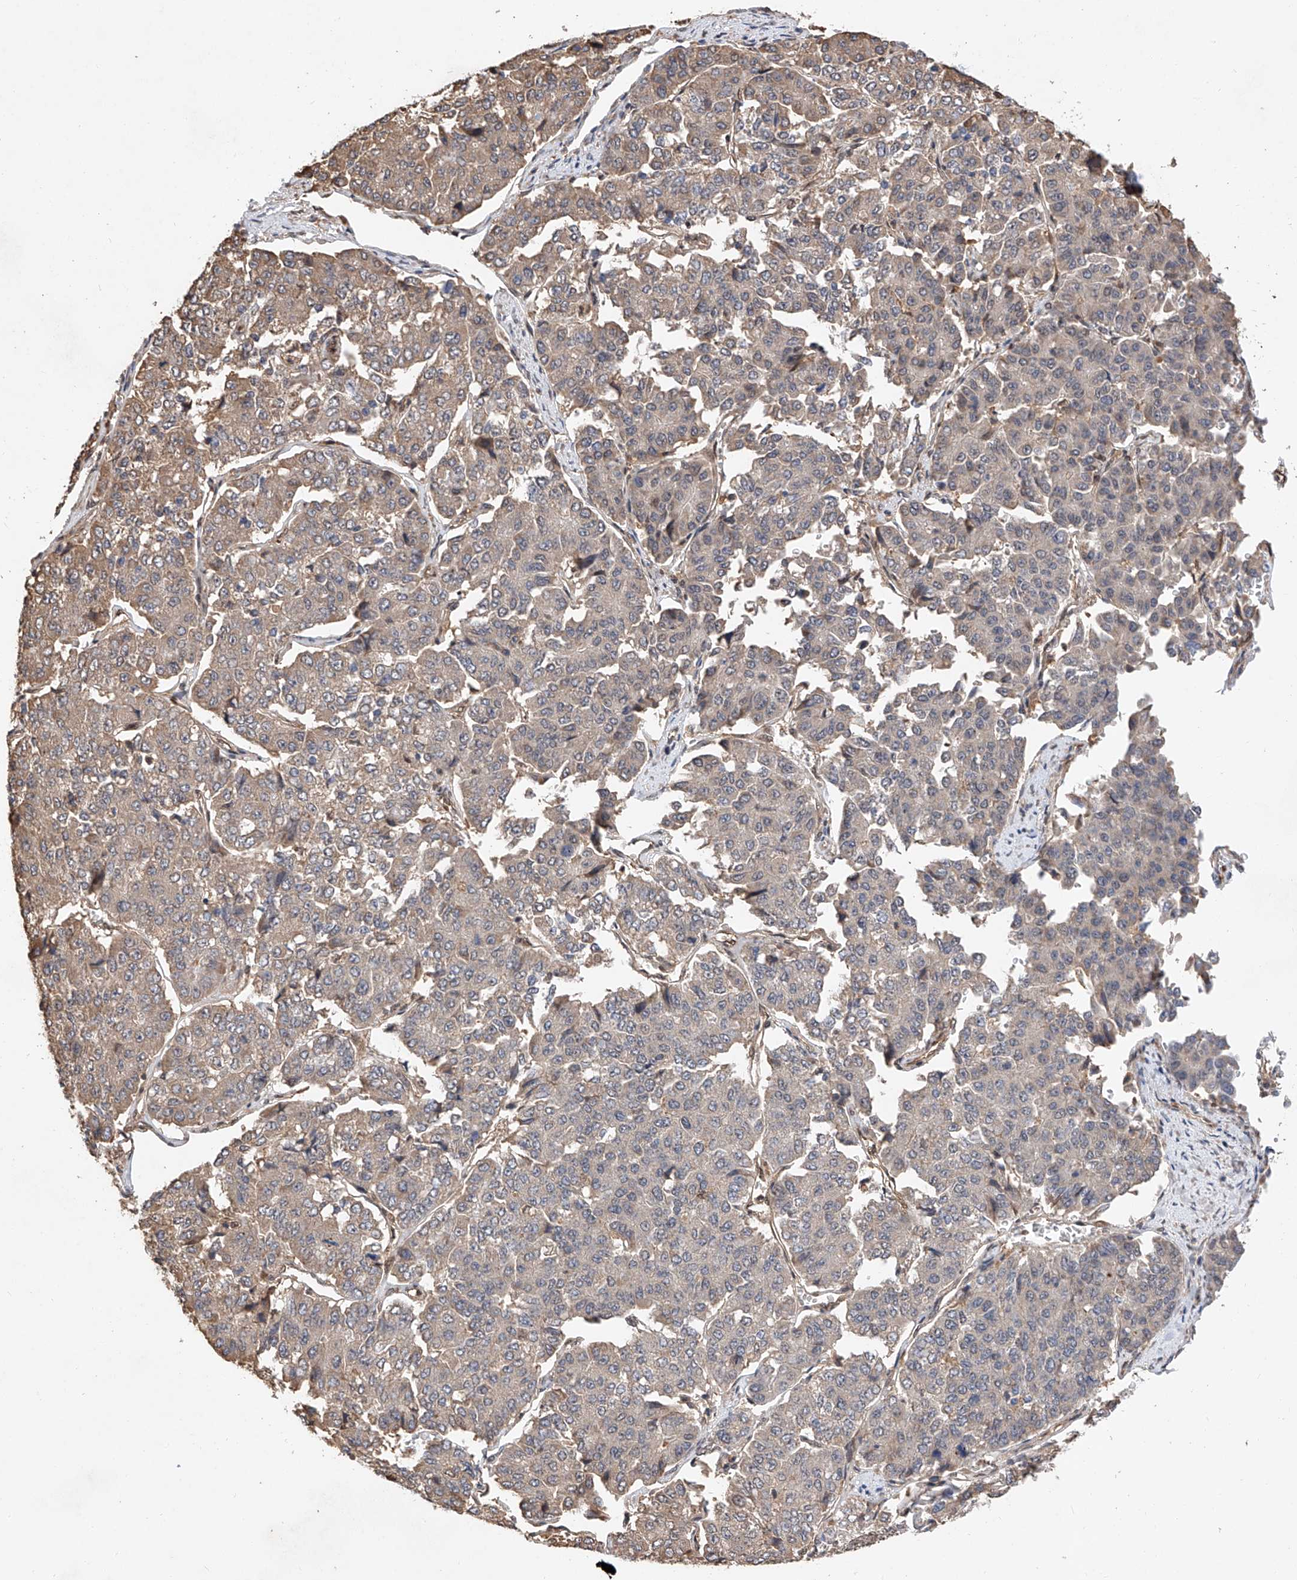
{"staining": {"intensity": "weak", "quantity": ">75%", "location": "cytoplasmic/membranous"}, "tissue": "pancreatic cancer", "cell_type": "Tumor cells", "image_type": "cancer", "snomed": [{"axis": "morphology", "description": "Adenocarcinoma, NOS"}, {"axis": "topography", "description": "Pancreas"}], "caption": "Immunohistochemistry (IHC) of pancreatic adenocarcinoma demonstrates low levels of weak cytoplasmic/membranous staining in approximately >75% of tumor cells.", "gene": "RILPL2", "patient": {"sex": "male", "age": 50}}